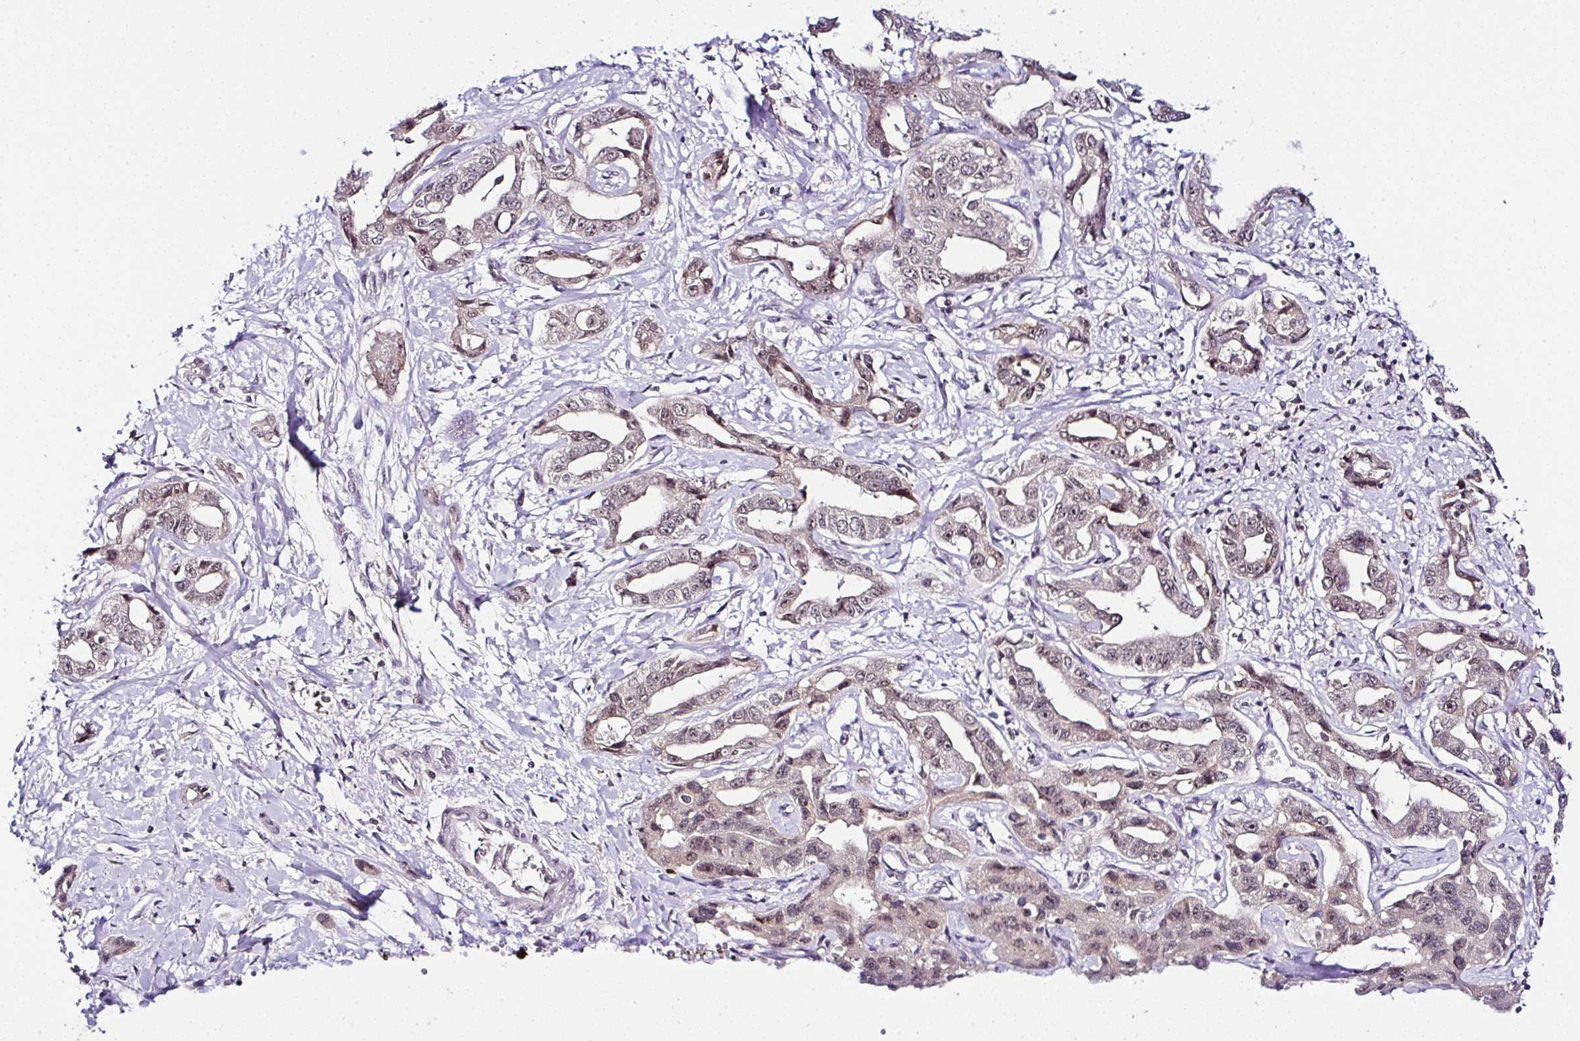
{"staining": {"intensity": "moderate", "quantity": ">75%", "location": "nuclear"}, "tissue": "liver cancer", "cell_type": "Tumor cells", "image_type": "cancer", "snomed": [{"axis": "morphology", "description": "Cholangiocarcinoma"}, {"axis": "topography", "description": "Liver"}], "caption": "Immunohistochemistry micrograph of liver cancer stained for a protein (brown), which reveals medium levels of moderate nuclear expression in approximately >75% of tumor cells.", "gene": "PTPN2", "patient": {"sex": "male", "age": 59}}